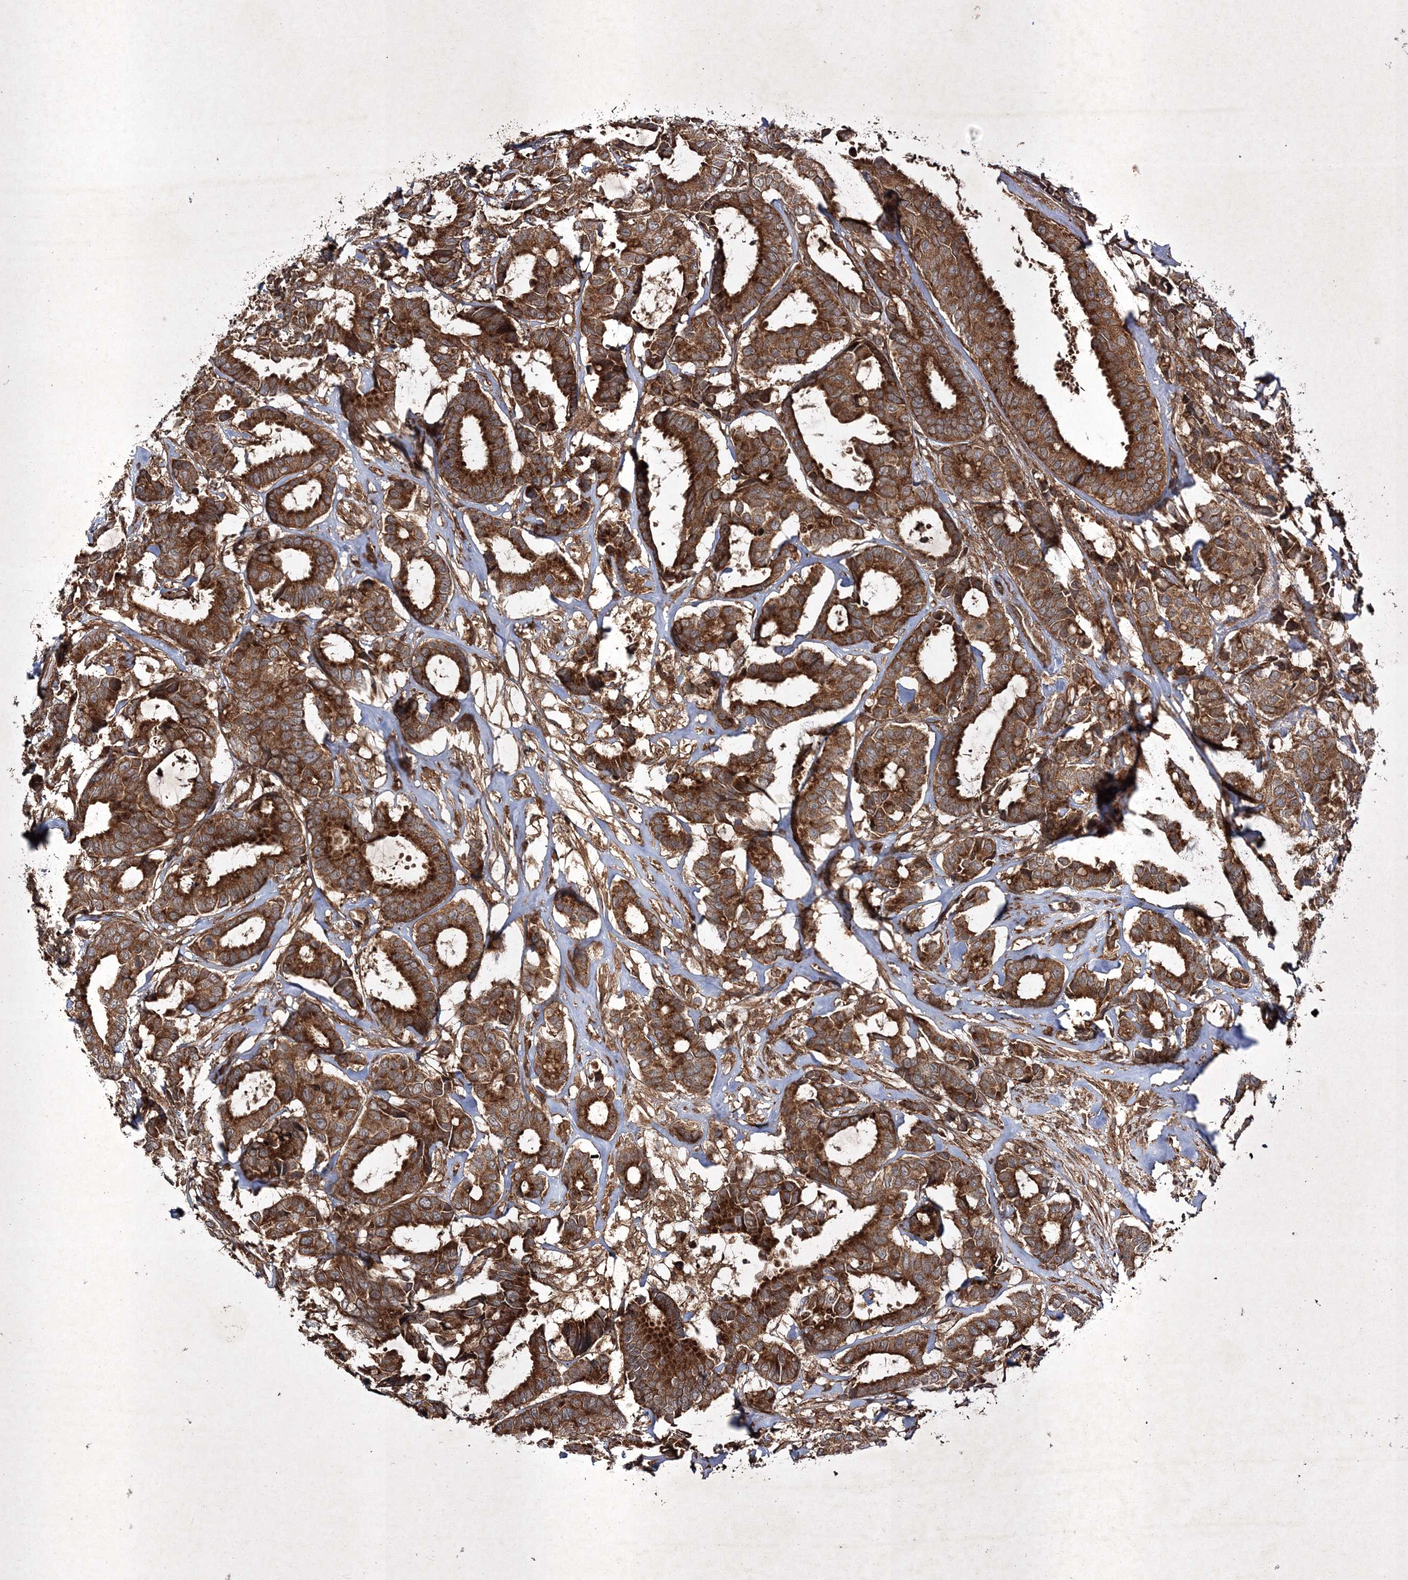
{"staining": {"intensity": "strong", "quantity": ">75%", "location": "cytoplasmic/membranous"}, "tissue": "breast cancer", "cell_type": "Tumor cells", "image_type": "cancer", "snomed": [{"axis": "morphology", "description": "Duct carcinoma"}, {"axis": "topography", "description": "Breast"}], "caption": "Protein staining by immunohistochemistry (IHC) demonstrates strong cytoplasmic/membranous positivity in approximately >75% of tumor cells in breast intraductal carcinoma.", "gene": "DNAJC13", "patient": {"sex": "female", "age": 87}}